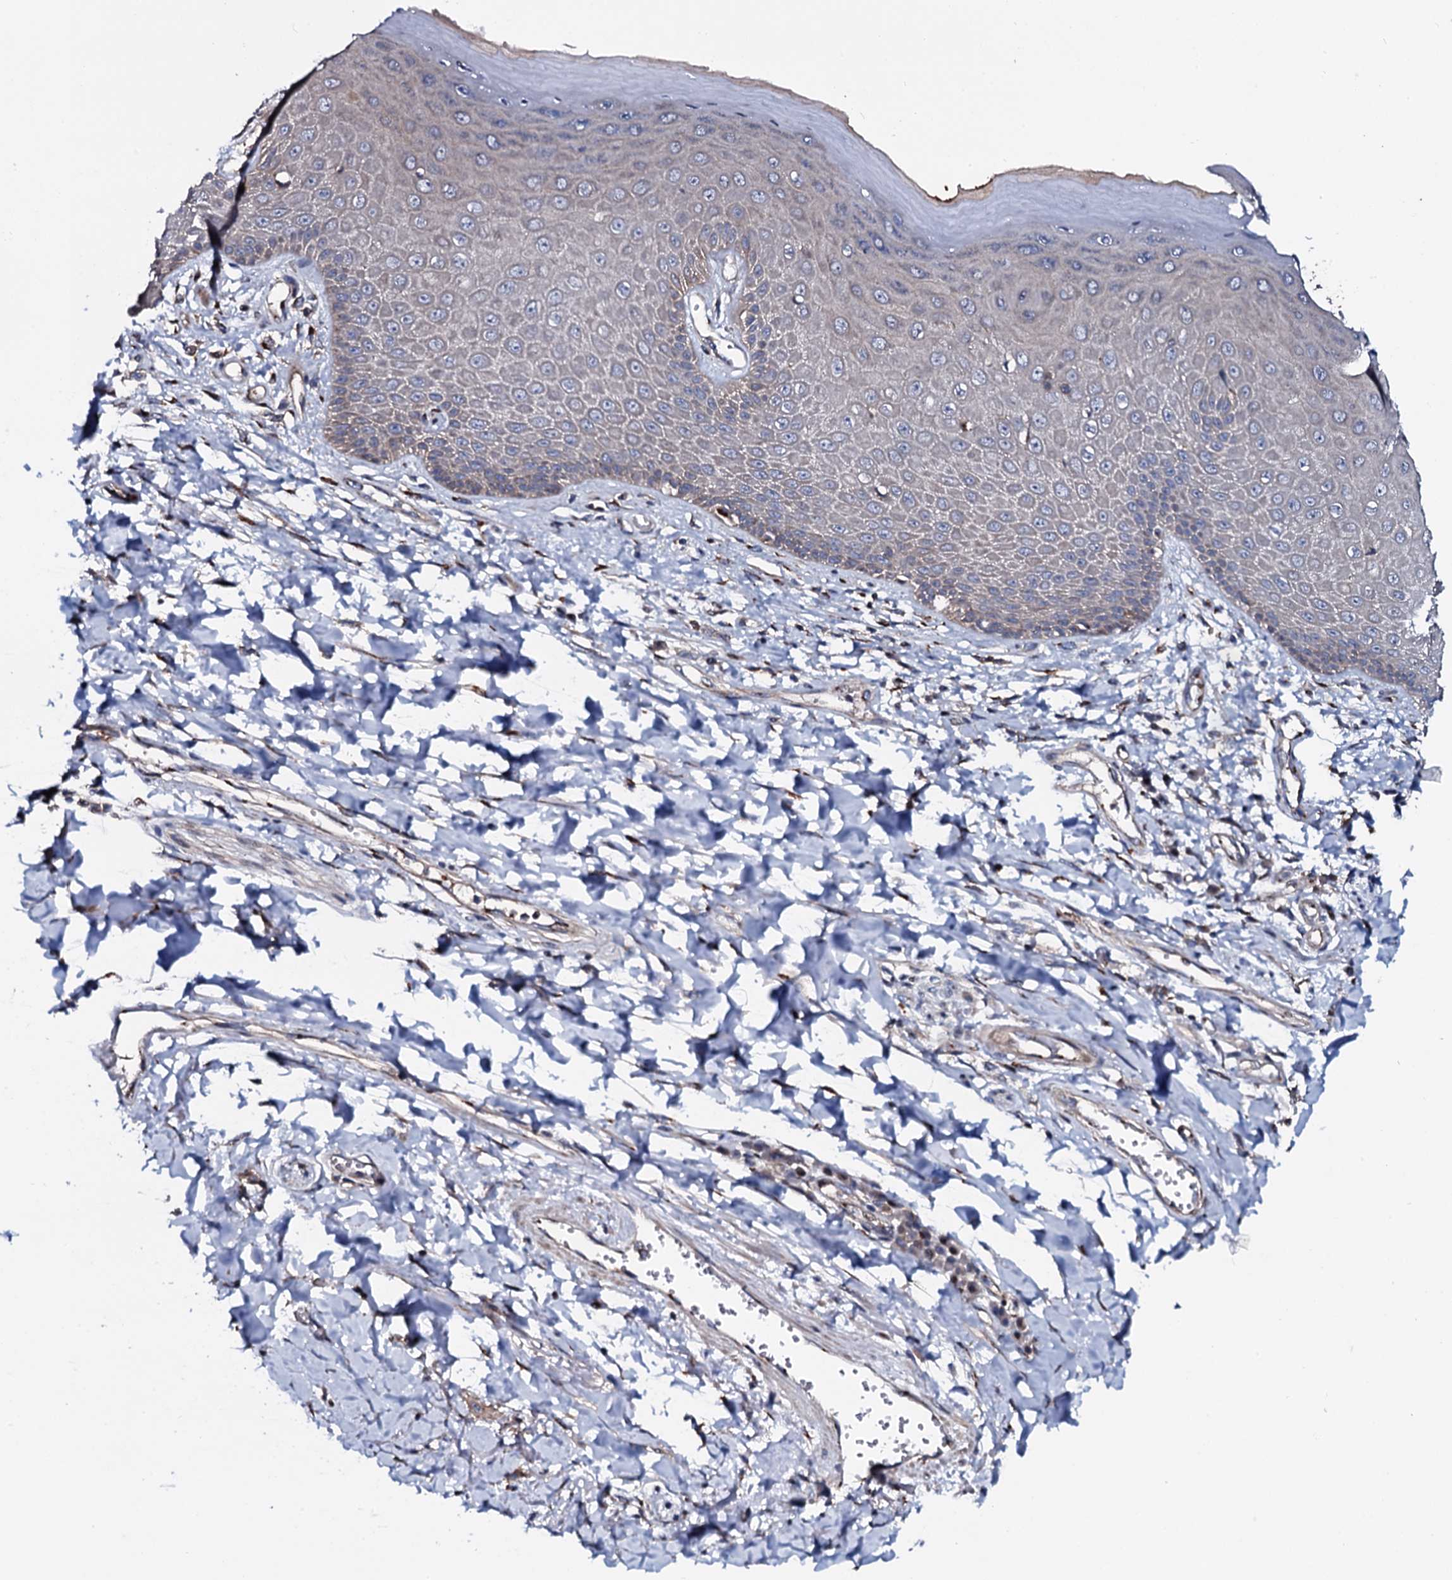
{"staining": {"intensity": "moderate", "quantity": "25%-75%", "location": "cytoplasmic/membranous,nuclear"}, "tissue": "skin", "cell_type": "Epidermal cells", "image_type": "normal", "snomed": [{"axis": "morphology", "description": "Normal tissue, NOS"}, {"axis": "topography", "description": "Anal"}], "caption": "IHC photomicrograph of unremarkable skin: human skin stained using immunohistochemistry exhibits medium levels of moderate protein expression localized specifically in the cytoplasmic/membranous,nuclear of epidermal cells, appearing as a cytoplasmic/membranous,nuclear brown color.", "gene": "PLET1", "patient": {"sex": "male", "age": 78}}